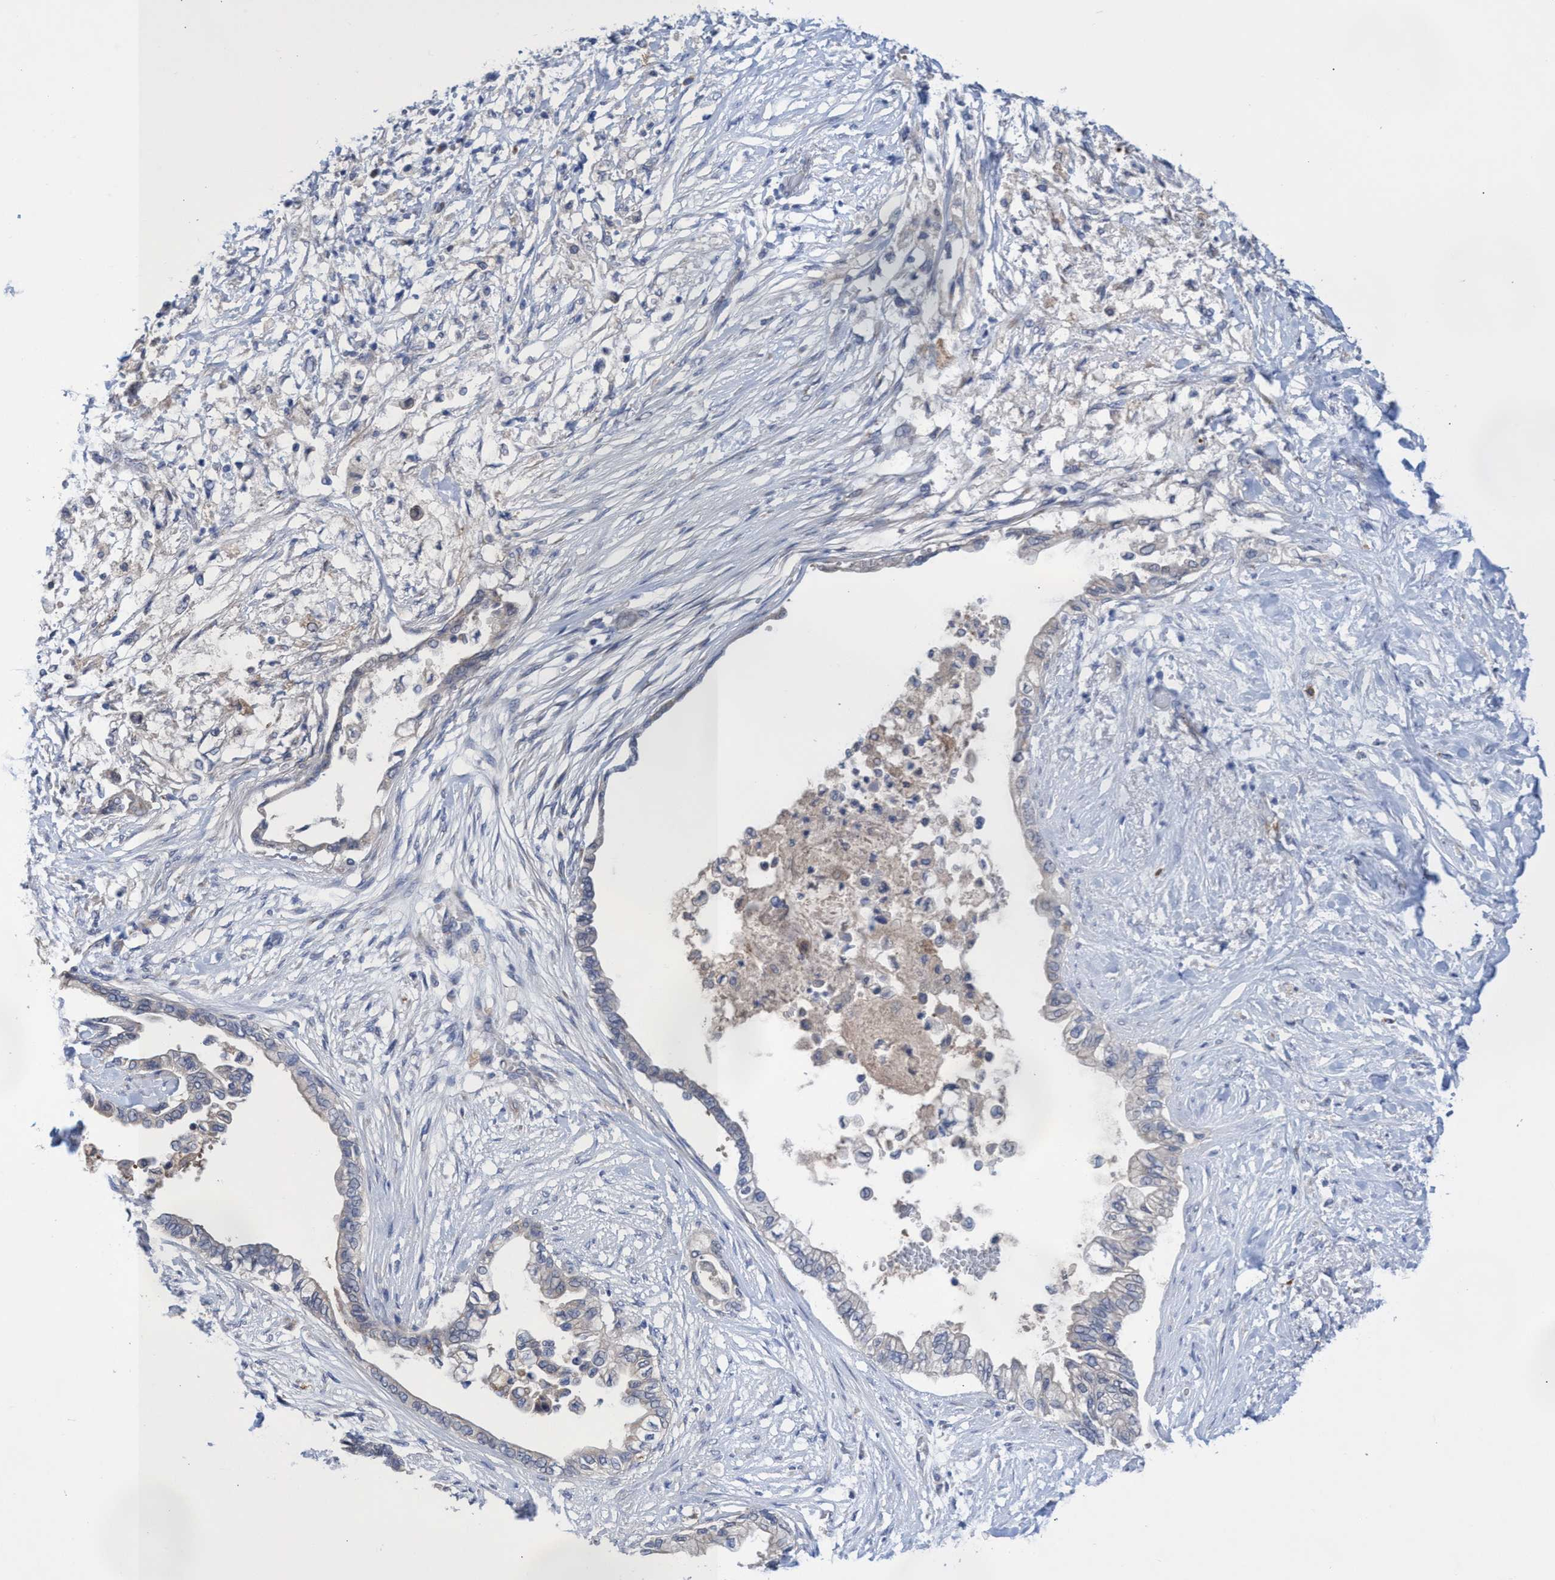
{"staining": {"intensity": "negative", "quantity": "none", "location": "none"}, "tissue": "pancreatic cancer", "cell_type": "Tumor cells", "image_type": "cancer", "snomed": [{"axis": "morphology", "description": "Normal tissue, NOS"}, {"axis": "morphology", "description": "Adenocarcinoma, NOS"}, {"axis": "topography", "description": "Pancreas"}, {"axis": "topography", "description": "Duodenum"}], "caption": "There is no significant expression in tumor cells of adenocarcinoma (pancreatic).", "gene": "SVEP1", "patient": {"sex": "female", "age": 60}}